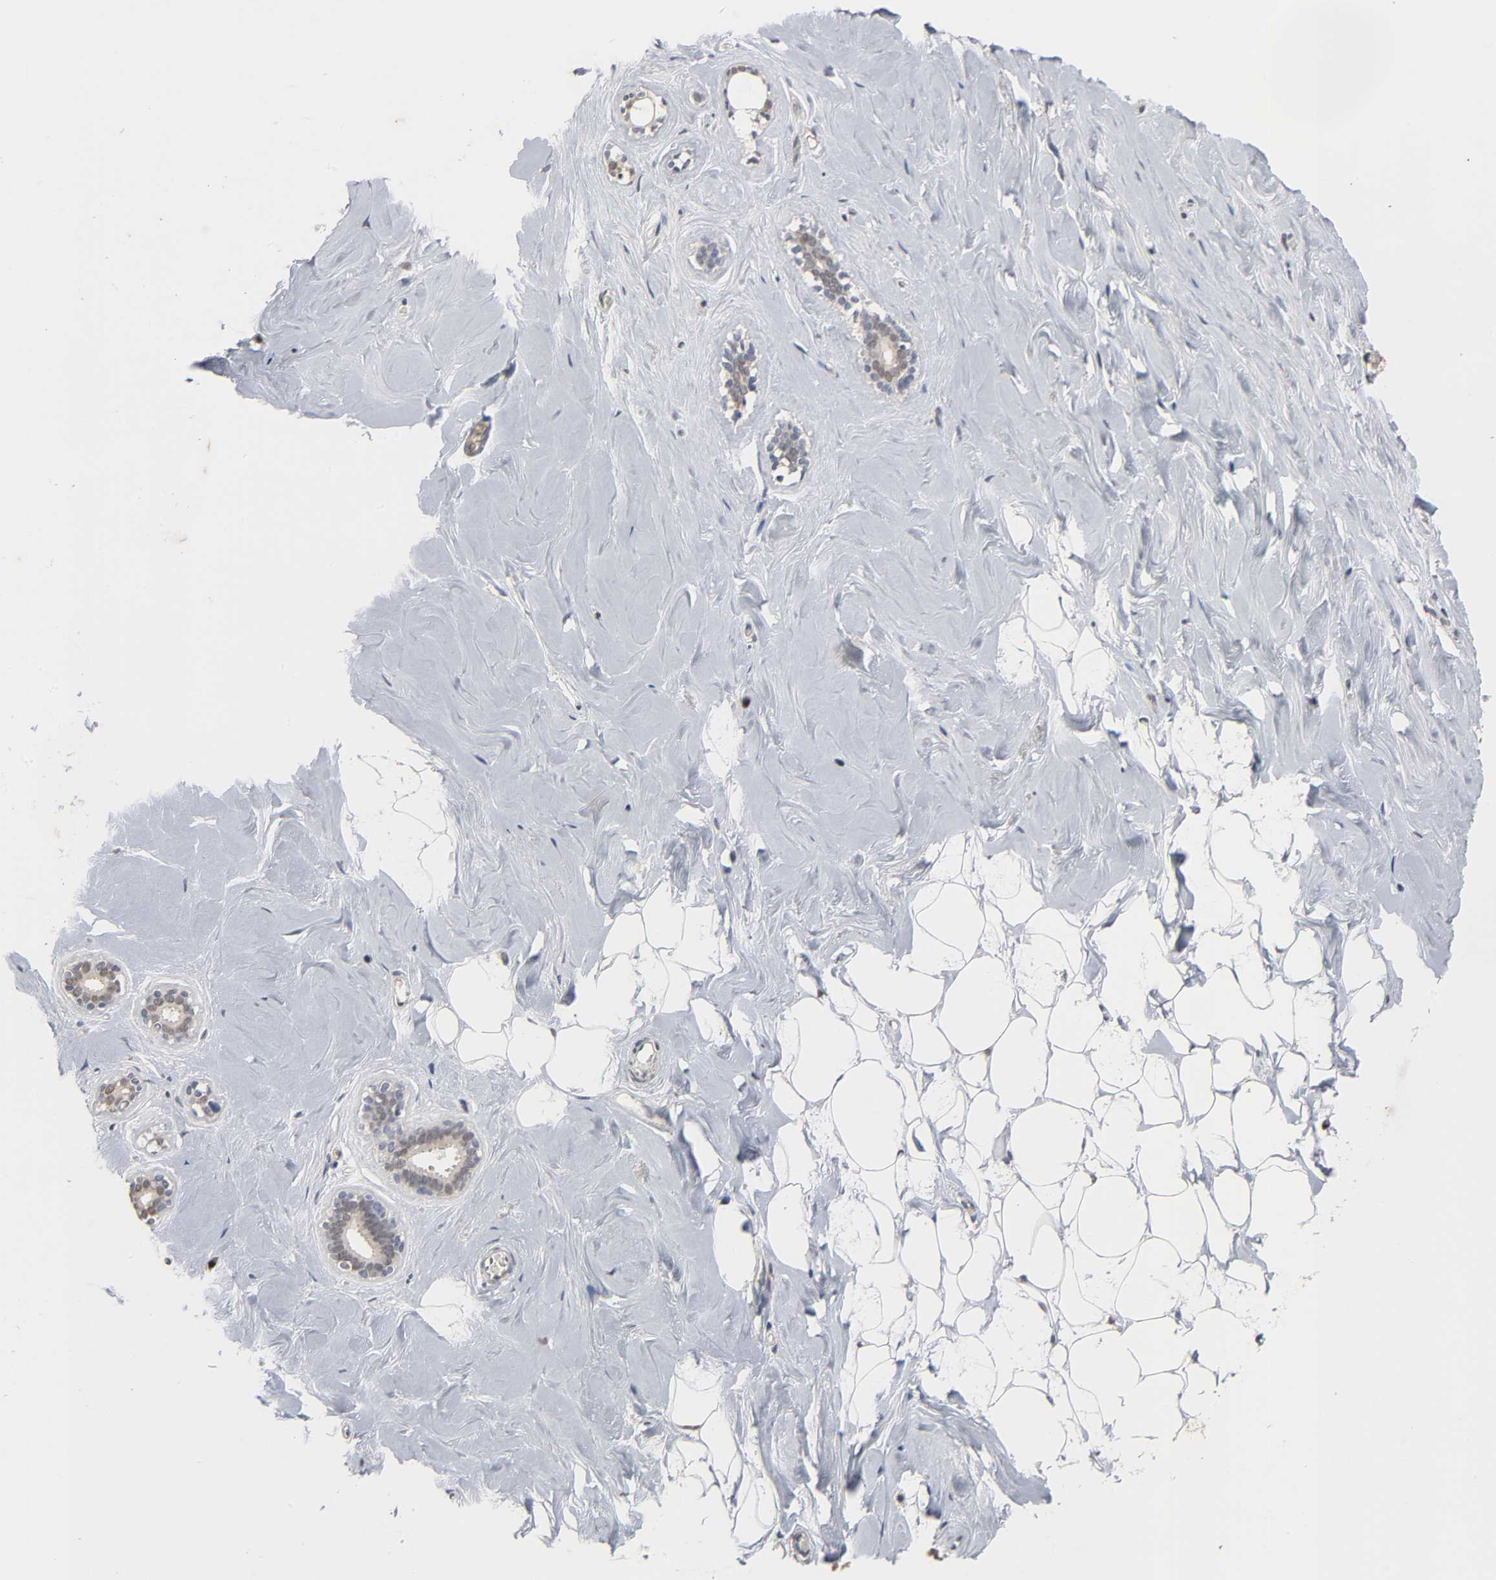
{"staining": {"intensity": "weak", "quantity": "<25%", "location": "nuclear"}, "tissue": "breast", "cell_type": "Adipocytes", "image_type": "normal", "snomed": [{"axis": "morphology", "description": "Normal tissue, NOS"}, {"axis": "topography", "description": "Breast"}], "caption": "Micrograph shows no protein positivity in adipocytes of unremarkable breast. (DAB (3,3'-diaminobenzidine) IHC, high magnification).", "gene": "HTR1E", "patient": {"sex": "female", "age": 75}}